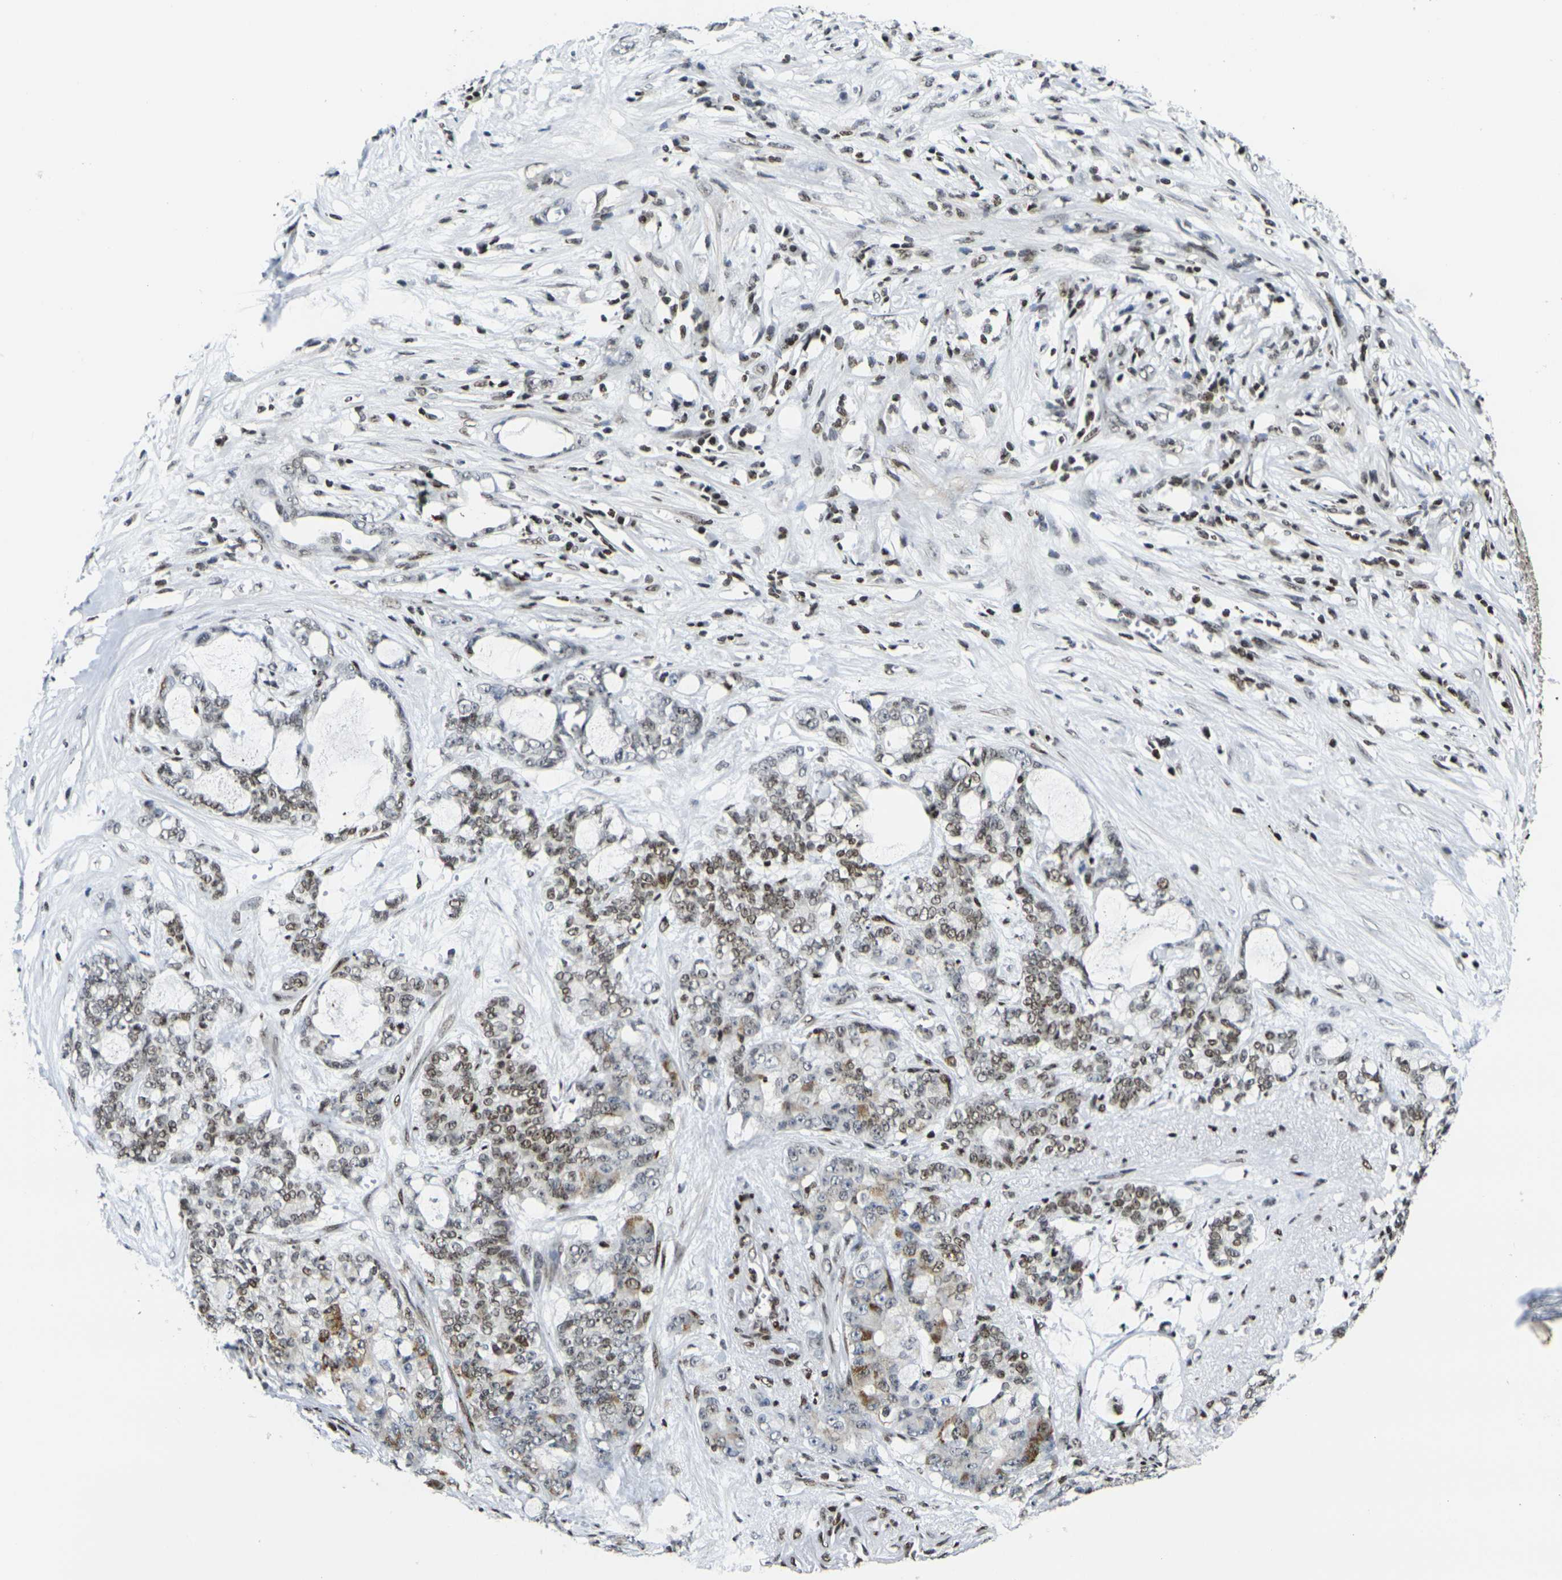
{"staining": {"intensity": "moderate", "quantity": ">75%", "location": "nuclear"}, "tissue": "pancreatic cancer", "cell_type": "Tumor cells", "image_type": "cancer", "snomed": [{"axis": "morphology", "description": "Adenocarcinoma, NOS"}, {"axis": "topography", "description": "Pancreas"}], "caption": "Immunohistochemical staining of adenocarcinoma (pancreatic) demonstrates medium levels of moderate nuclear protein staining in about >75% of tumor cells. The protein is stained brown, and the nuclei are stained in blue (DAB IHC with brightfield microscopy, high magnification).", "gene": "H1-10", "patient": {"sex": "female", "age": 73}}